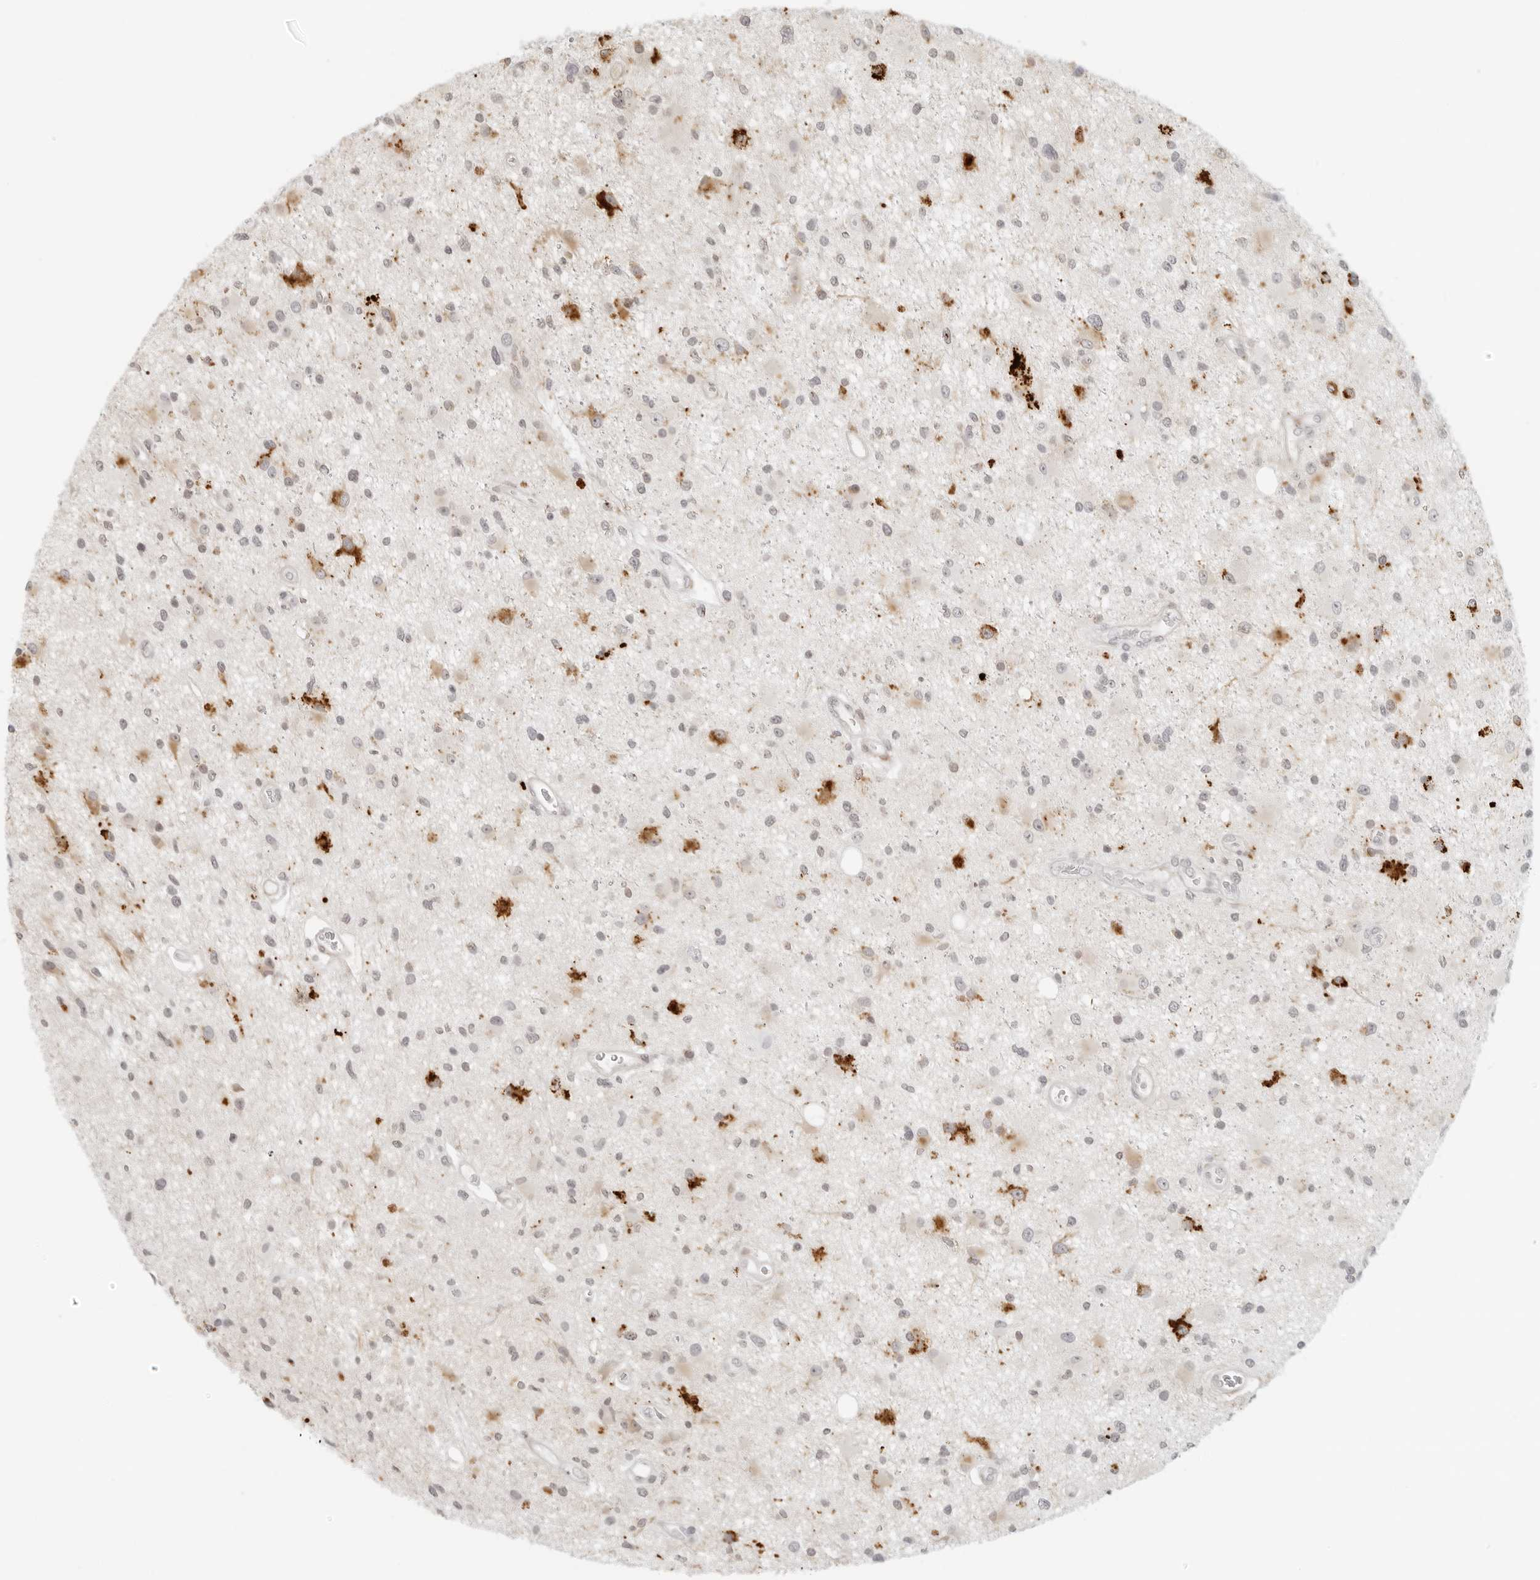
{"staining": {"intensity": "negative", "quantity": "none", "location": "none"}, "tissue": "glioma", "cell_type": "Tumor cells", "image_type": "cancer", "snomed": [{"axis": "morphology", "description": "Glioma, malignant, High grade"}, {"axis": "topography", "description": "Brain"}], "caption": "The immunohistochemistry (IHC) image has no significant positivity in tumor cells of glioma tissue.", "gene": "ZNF678", "patient": {"sex": "male", "age": 33}}